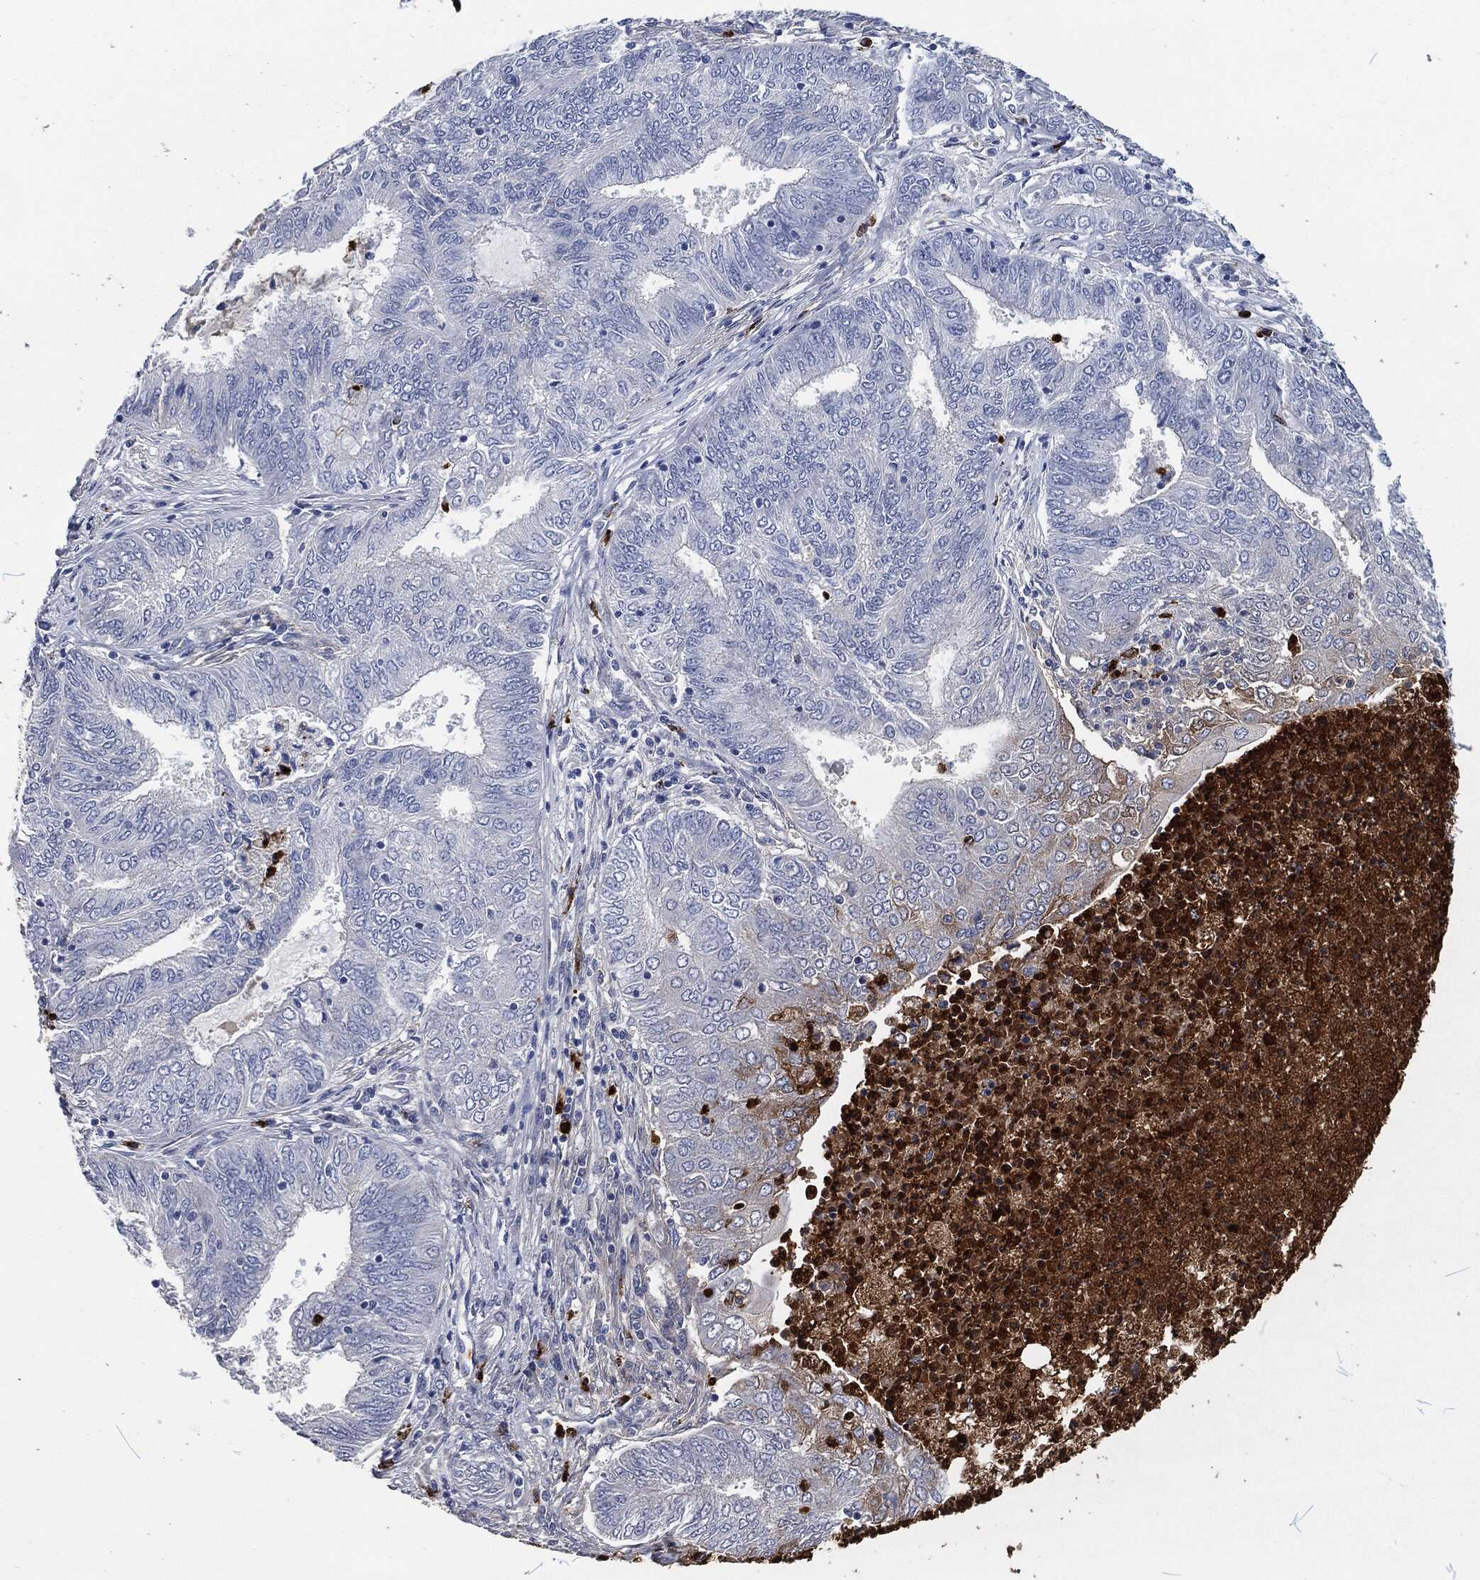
{"staining": {"intensity": "negative", "quantity": "none", "location": "none"}, "tissue": "endometrial cancer", "cell_type": "Tumor cells", "image_type": "cancer", "snomed": [{"axis": "morphology", "description": "Adenocarcinoma, NOS"}, {"axis": "topography", "description": "Endometrium"}], "caption": "Immunohistochemistry micrograph of endometrial cancer stained for a protein (brown), which reveals no staining in tumor cells. Nuclei are stained in blue.", "gene": "MPO", "patient": {"sex": "female", "age": 62}}